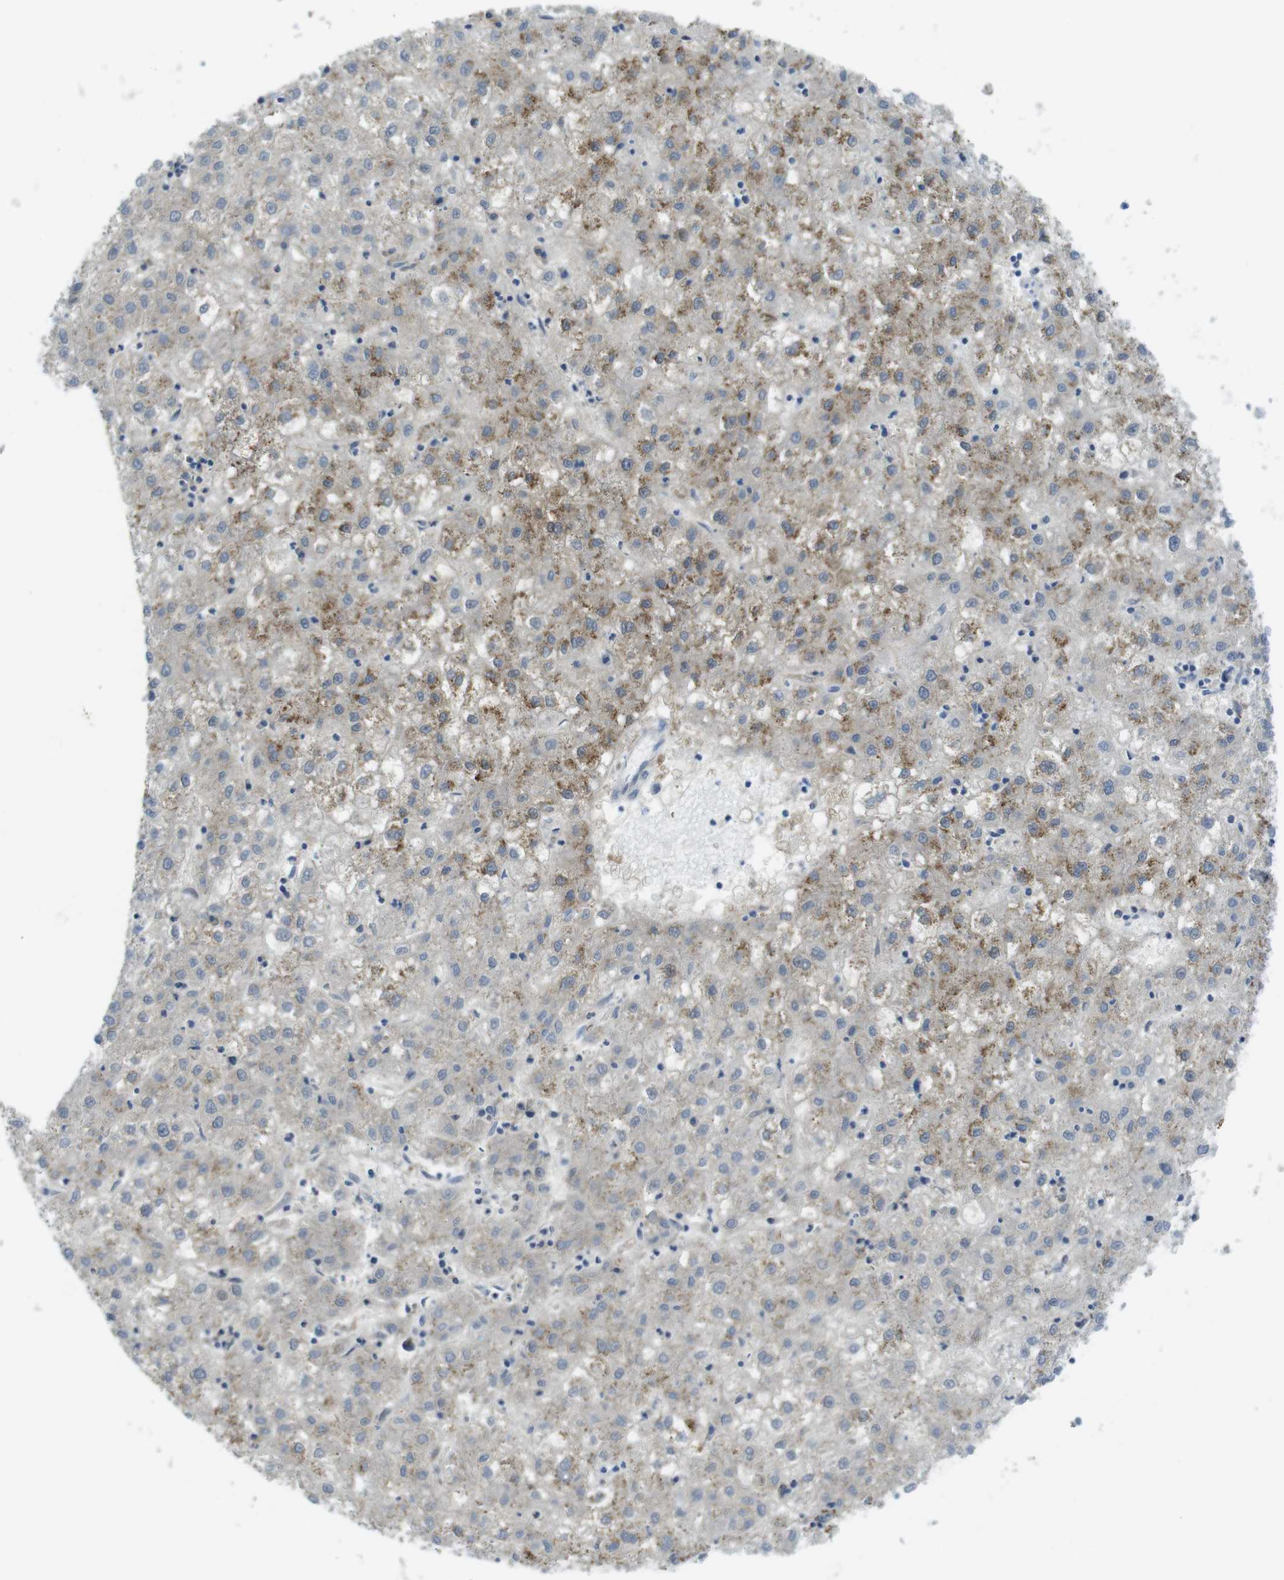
{"staining": {"intensity": "moderate", "quantity": "<25%", "location": "cytoplasmic/membranous"}, "tissue": "liver cancer", "cell_type": "Tumor cells", "image_type": "cancer", "snomed": [{"axis": "morphology", "description": "Carcinoma, Hepatocellular, NOS"}, {"axis": "topography", "description": "Liver"}], "caption": "Liver cancer stained with a brown dye shows moderate cytoplasmic/membranous positive staining in approximately <25% of tumor cells.", "gene": "ASIC5", "patient": {"sex": "male", "age": 72}}